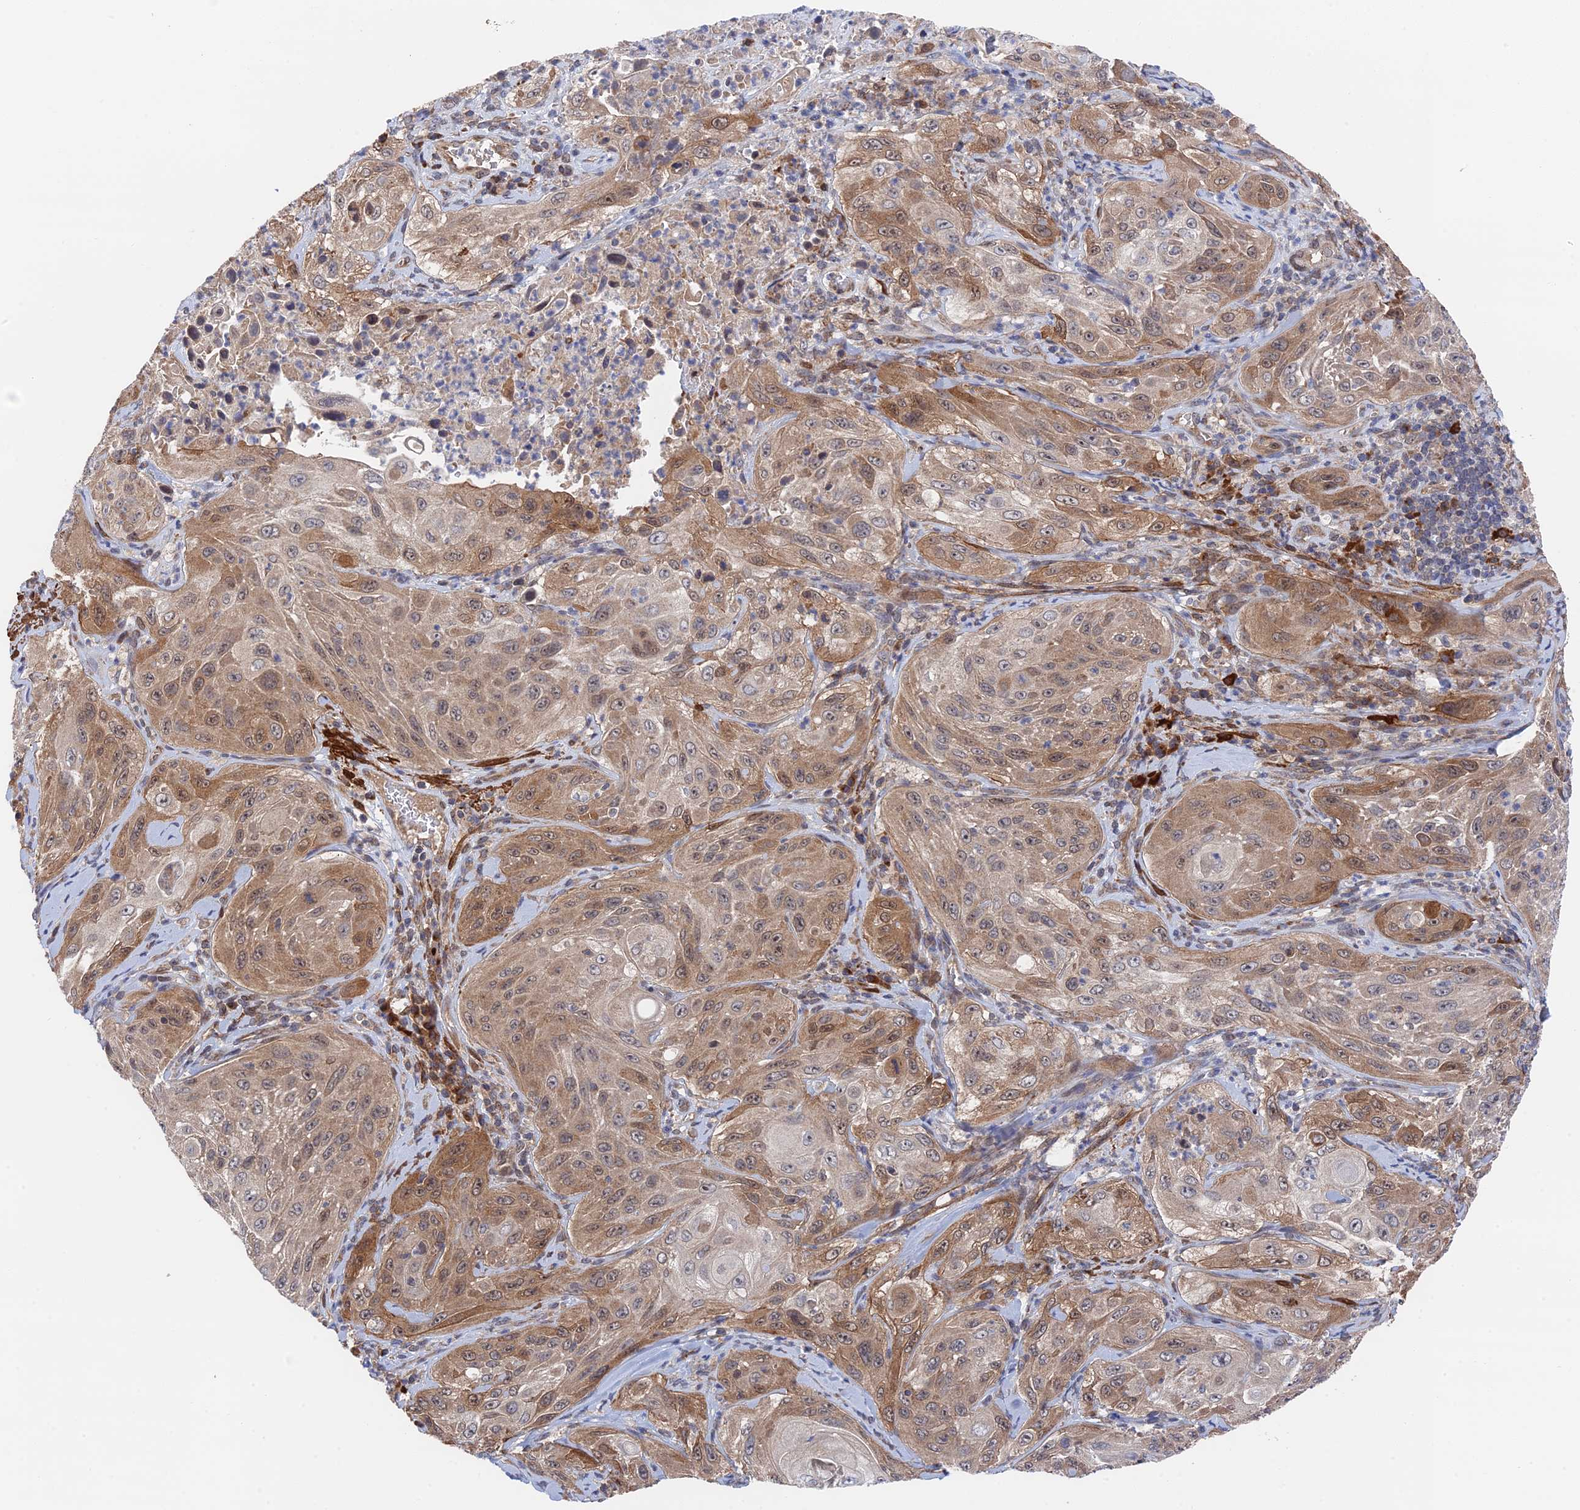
{"staining": {"intensity": "moderate", "quantity": ">75%", "location": "cytoplasmic/membranous"}, "tissue": "cervical cancer", "cell_type": "Tumor cells", "image_type": "cancer", "snomed": [{"axis": "morphology", "description": "Squamous cell carcinoma, NOS"}, {"axis": "topography", "description": "Cervix"}], "caption": "The photomicrograph exhibits immunohistochemical staining of cervical cancer (squamous cell carcinoma). There is moderate cytoplasmic/membranous positivity is seen in about >75% of tumor cells. Ihc stains the protein of interest in brown and the nuclei are stained blue.", "gene": "ZNF320", "patient": {"sex": "female", "age": 42}}